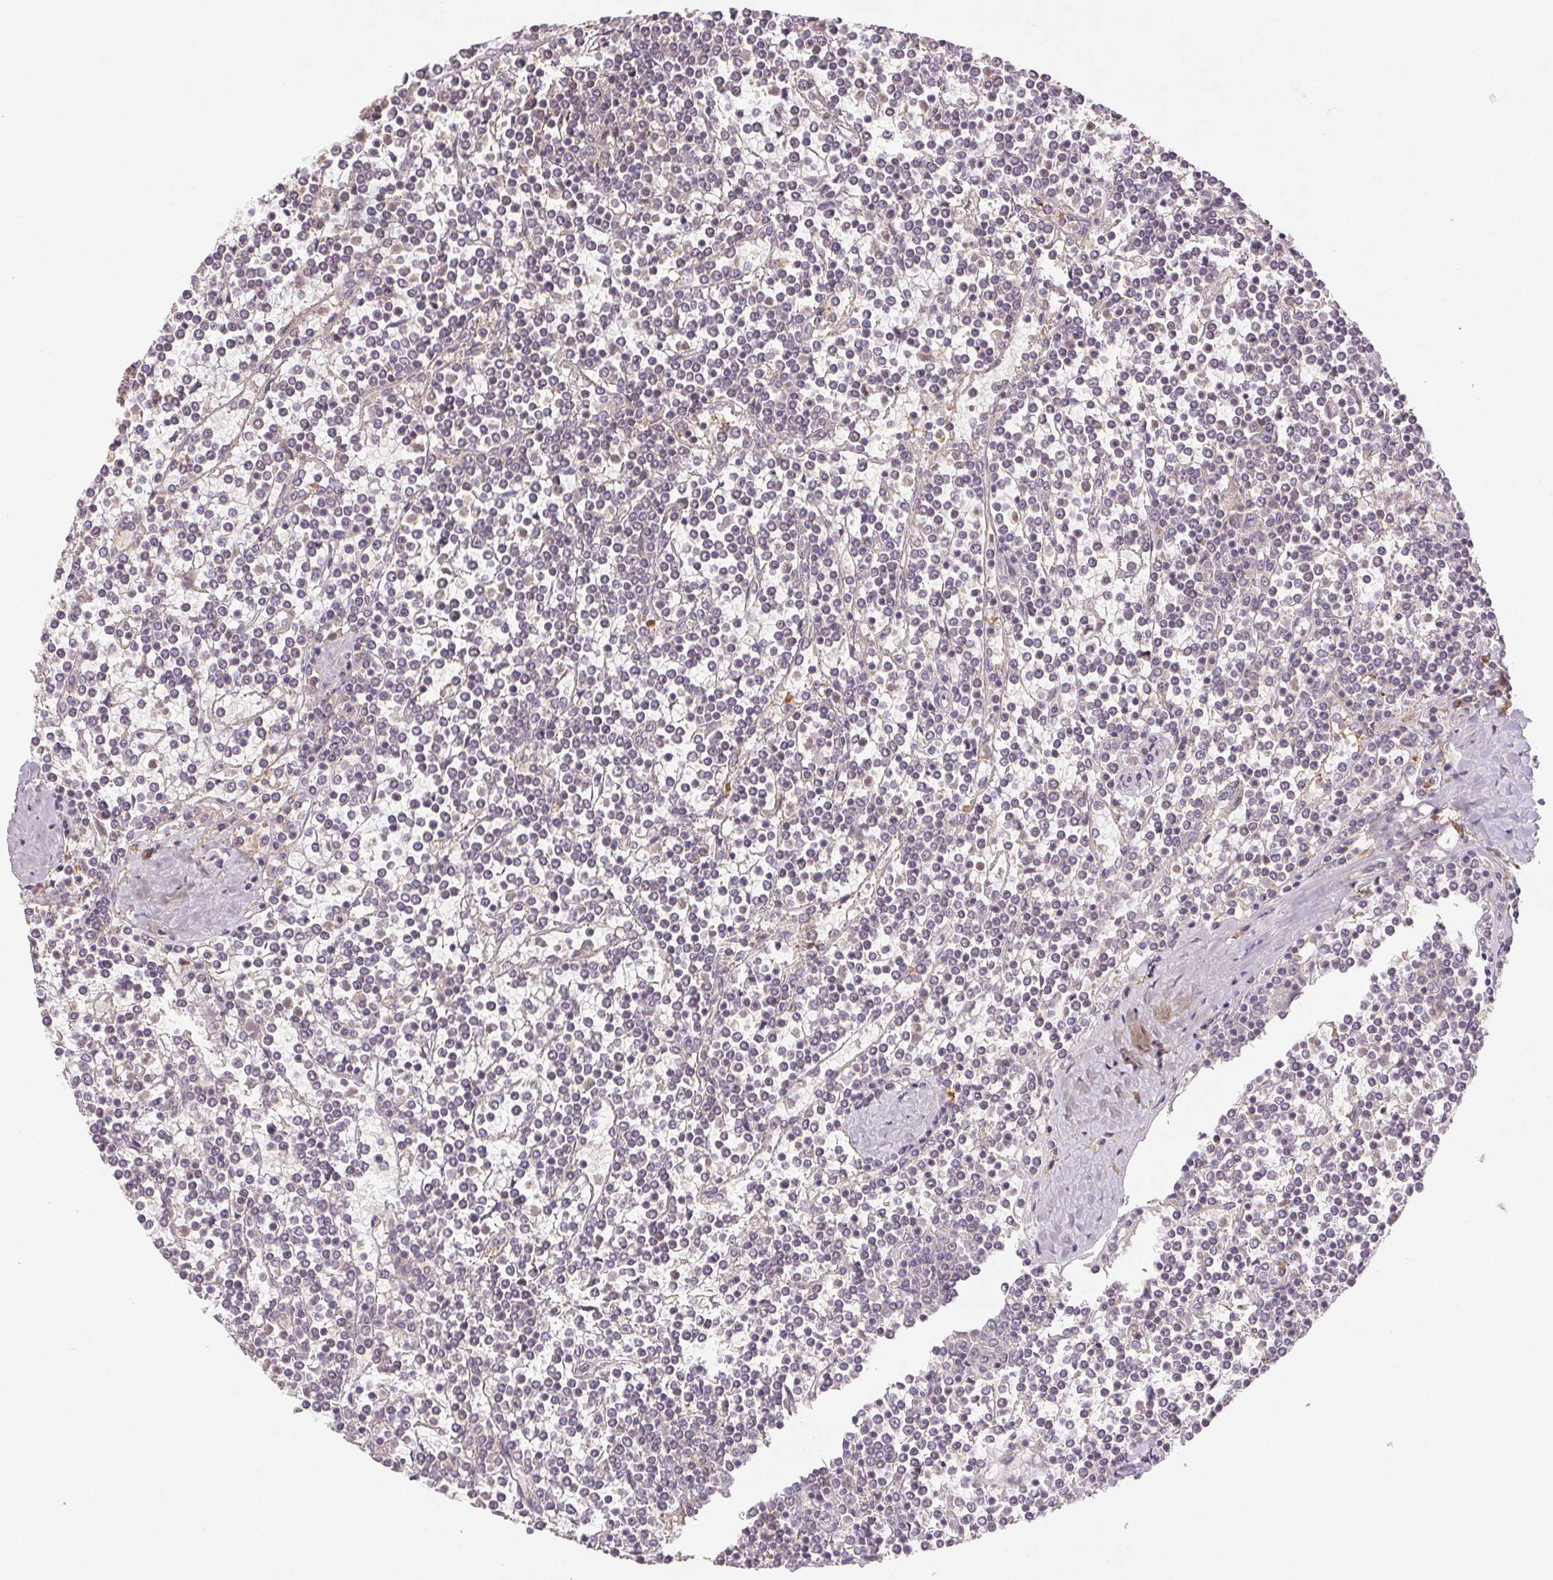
{"staining": {"intensity": "negative", "quantity": "none", "location": "none"}, "tissue": "lymphoma", "cell_type": "Tumor cells", "image_type": "cancer", "snomed": [{"axis": "morphology", "description": "Malignant lymphoma, non-Hodgkin's type, Low grade"}, {"axis": "topography", "description": "Spleen"}], "caption": "DAB (3,3'-diaminobenzidine) immunohistochemical staining of human lymphoma displays no significant expression in tumor cells.", "gene": "YIF1B", "patient": {"sex": "female", "age": 19}}